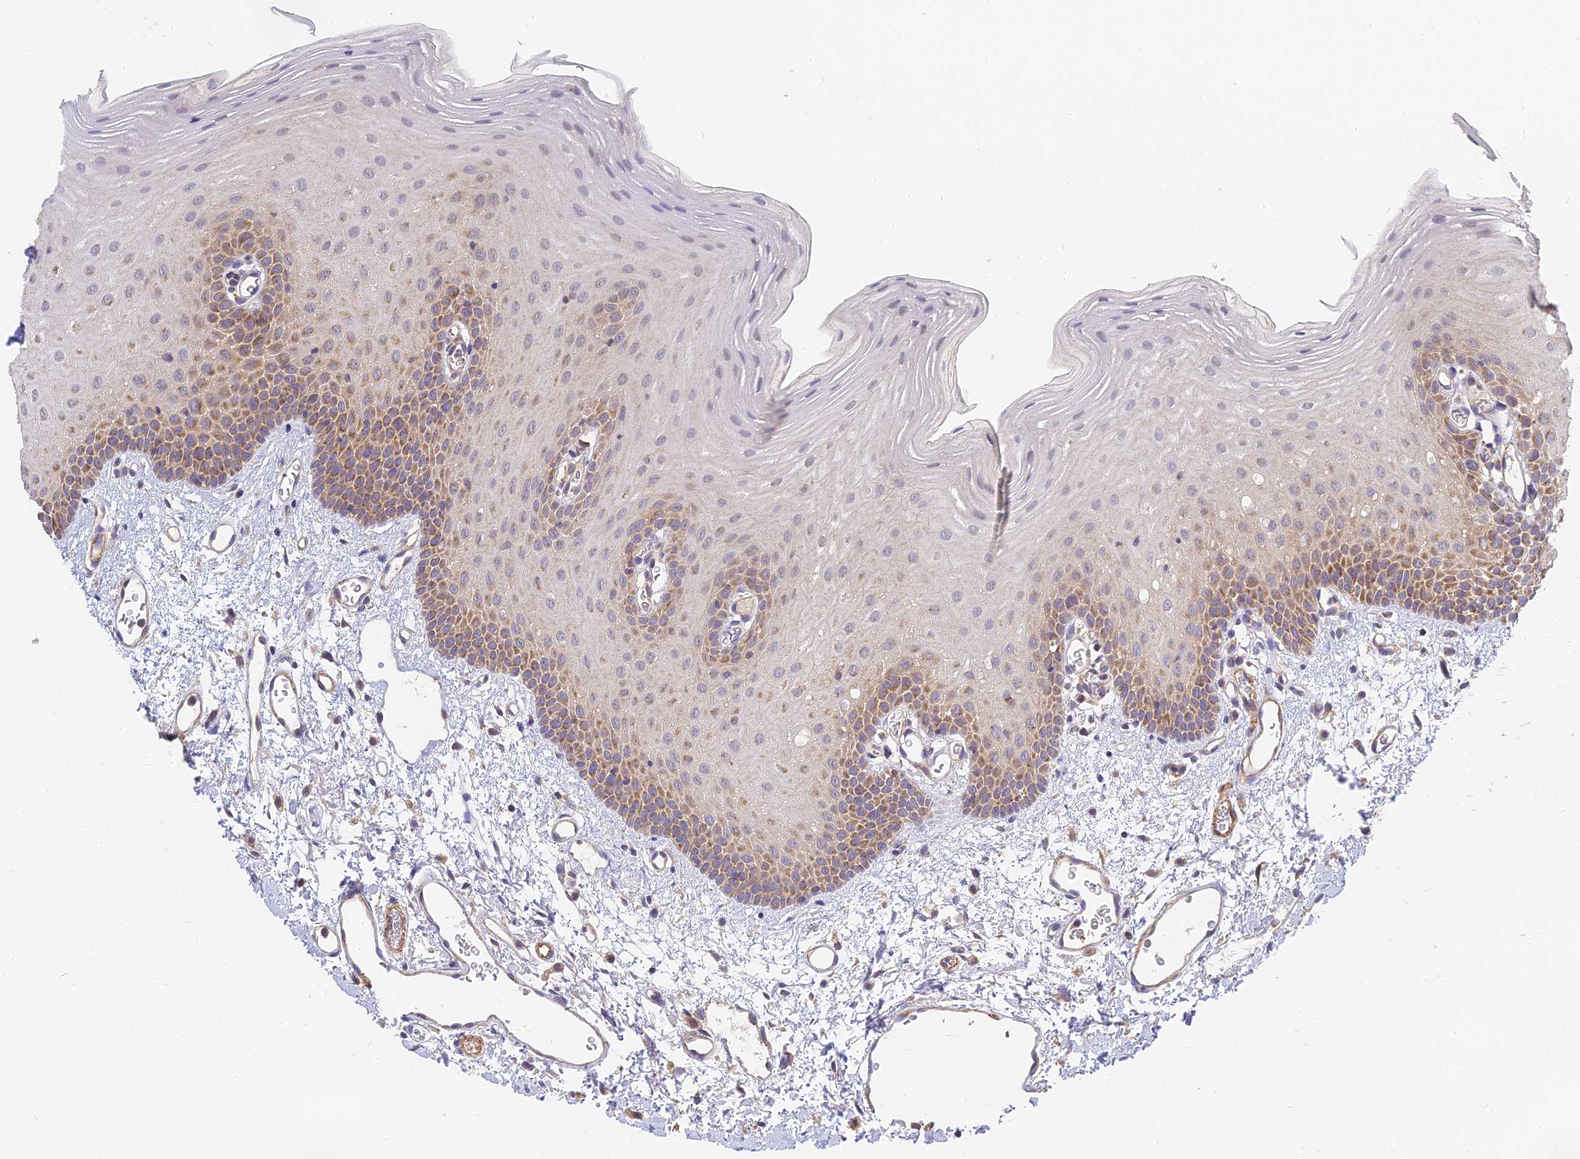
{"staining": {"intensity": "moderate", "quantity": "25%-75%", "location": "cytoplasmic/membranous"}, "tissue": "oral mucosa", "cell_type": "Squamous epithelial cells", "image_type": "normal", "snomed": [{"axis": "morphology", "description": "Normal tissue, NOS"}, {"axis": "topography", "description": "Oral tissue"}], "caption": "This image demonstrates IHC staining of normal human oral mucosa, with medium moderate cytoplasmic/membranous staining in approximately 25%-75% of squamous epithelial cells.", "gene": "MRPL15", "patient": {"sex": "female", "age": 70}}